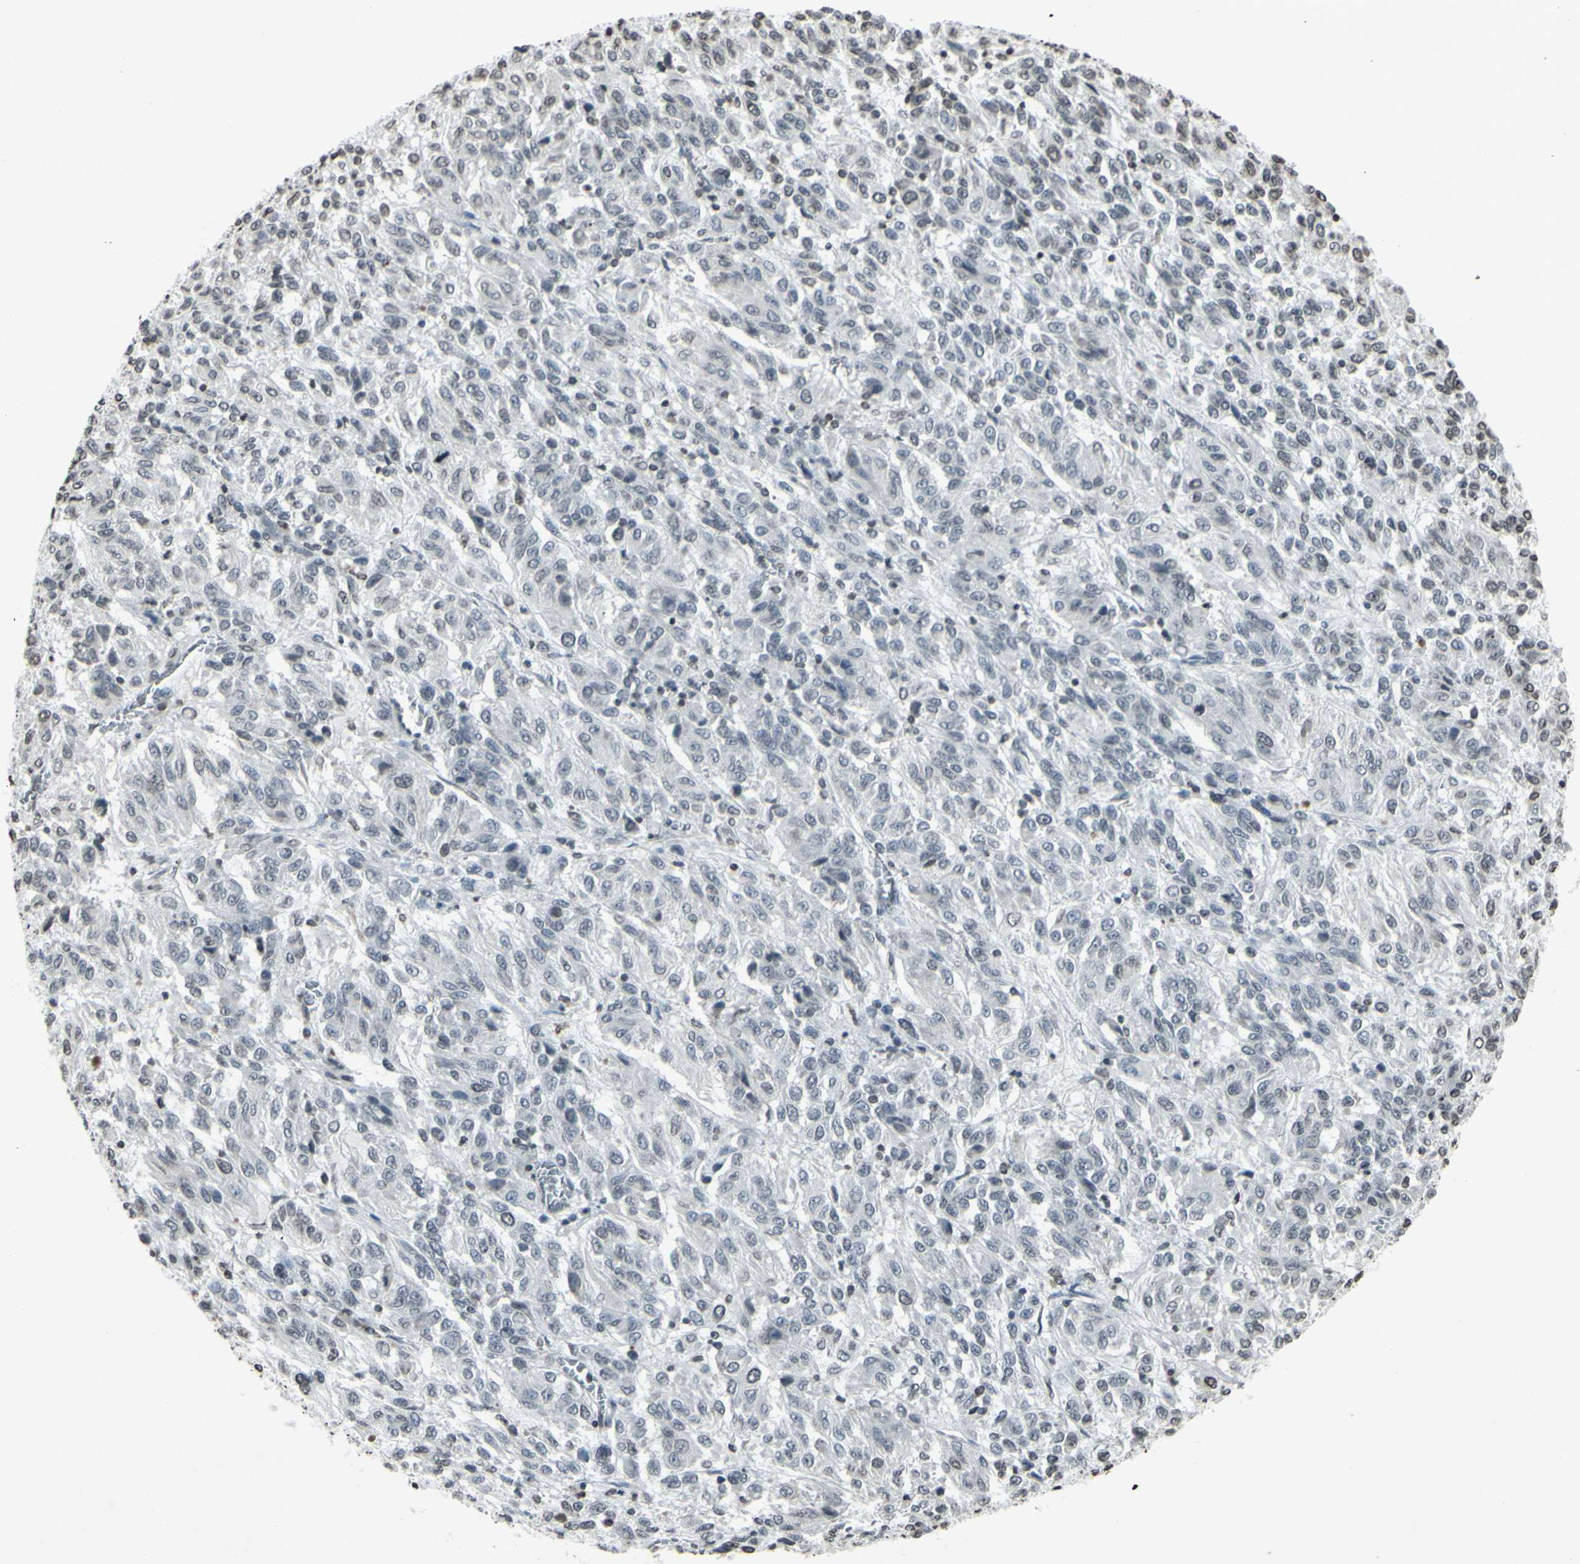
{"staining": {"intensity": "negative", "quantity": "none", "location": "none"}, "tissue": "melanoma", "cell_type": "Tumor cells", "image_type": "cancer", "snomed": [{"axis": "morphology", "description": "Malignant melanoma, Metastatic site"}, {"axis": "topography", "description": "Lung"}], "caption": "This is a photomicrograph of immunohistochemistry (IHC) staining of malignant melanoma (metastatic site), which shows no expression in tumor cells.", "gene": "CD79B", "patient": {"sex": "male", "age": 64}}